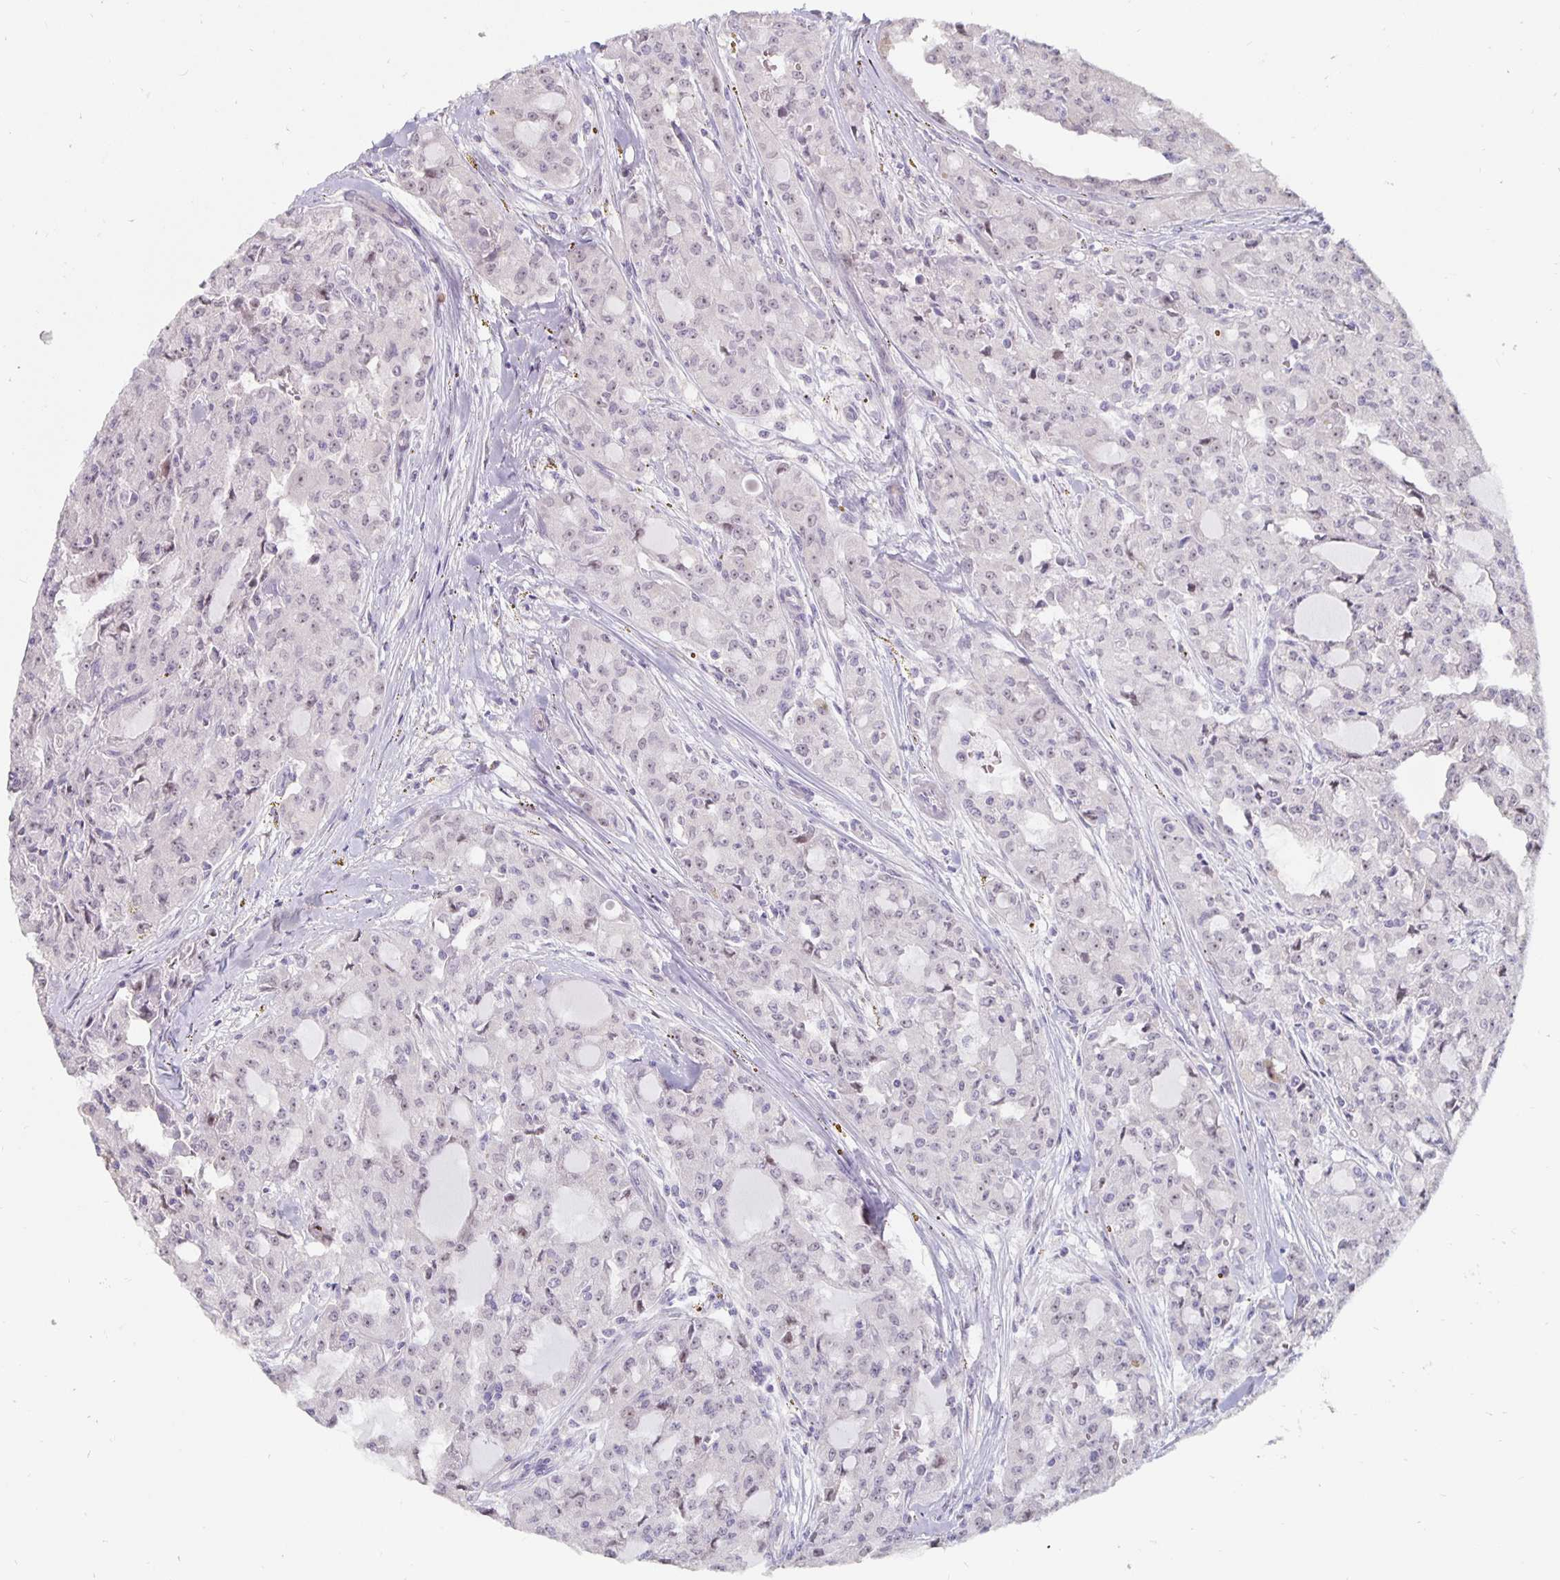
{"staining": {"intensity": "weak", "quantity": "25%-75%", "location": "nuclear"}, "tissue": "head and neck cancer", "cell_type": "Tumor cells", "image_type": "cancer", "snomed": [{"axis": "morphology", "description": "Adenocarcinoma, NOS"}, {"axis": "topography", "description": "Head-Neck"}], "caption": "IHC (DAB) staining of head and neck cancer reveals weak nuclear protein staining in about 25%-75% of tumor cells.", "gene": "NUP85", "patient": {"sex": "male", "age": 64}}